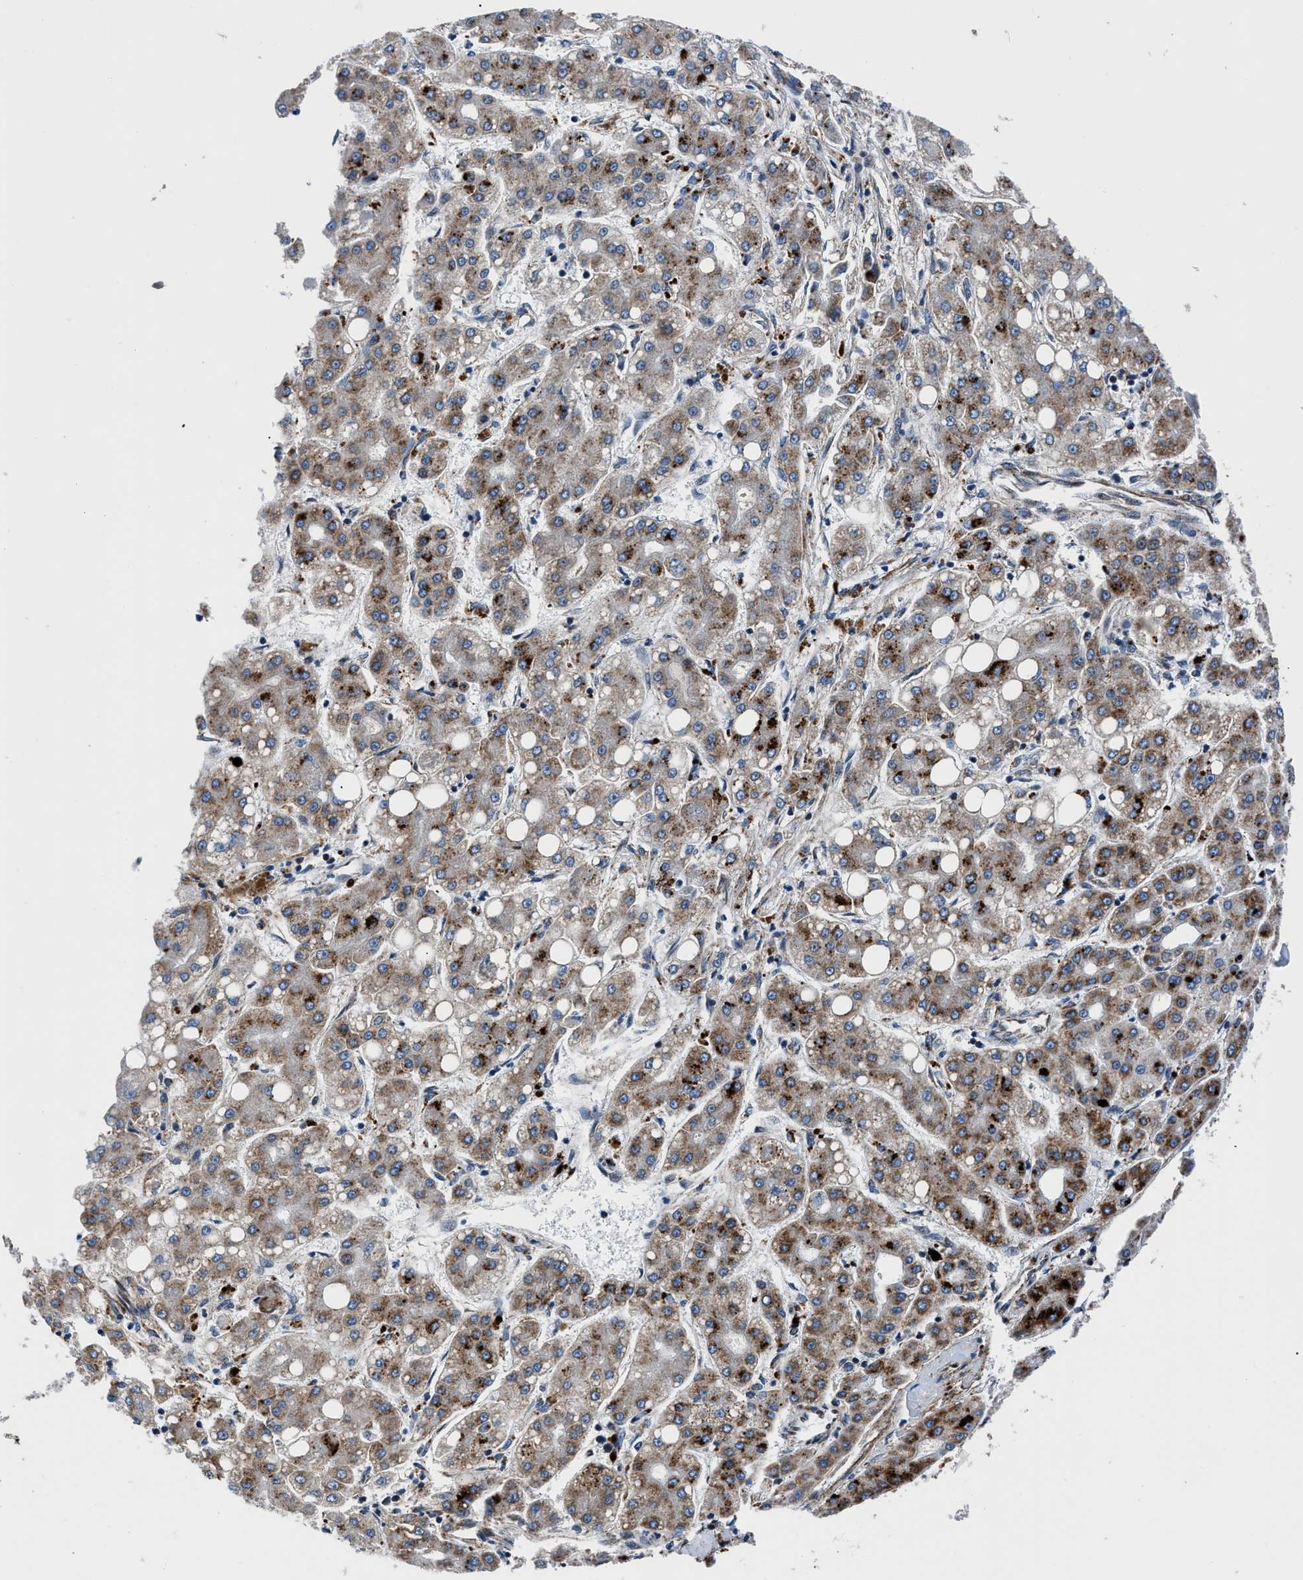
{"staining": {"intensity": "strong", "quantity": "25%-75%", "location": "cytoplasmic/membranous"}, "tissue": "liver cancer", "cell_type": "Tumor cells", "image_type": "cancer", "snomed": [{"axis": "morphology", "description": "Carcinoma, Hepatocellular, NOS"}, {"axis": "topography", "description": "Liver"}], "caption": "Immunohistochemistry (DAB) staining of human hepatocellular carcinoma (liver) shows strong cytoplasmic/membranous protein staining in about 25%-75% of tumor cells. Nuclei are stained in blue.", "gene": "LMO2", "patient": {"sex": "male", "age": 65}}